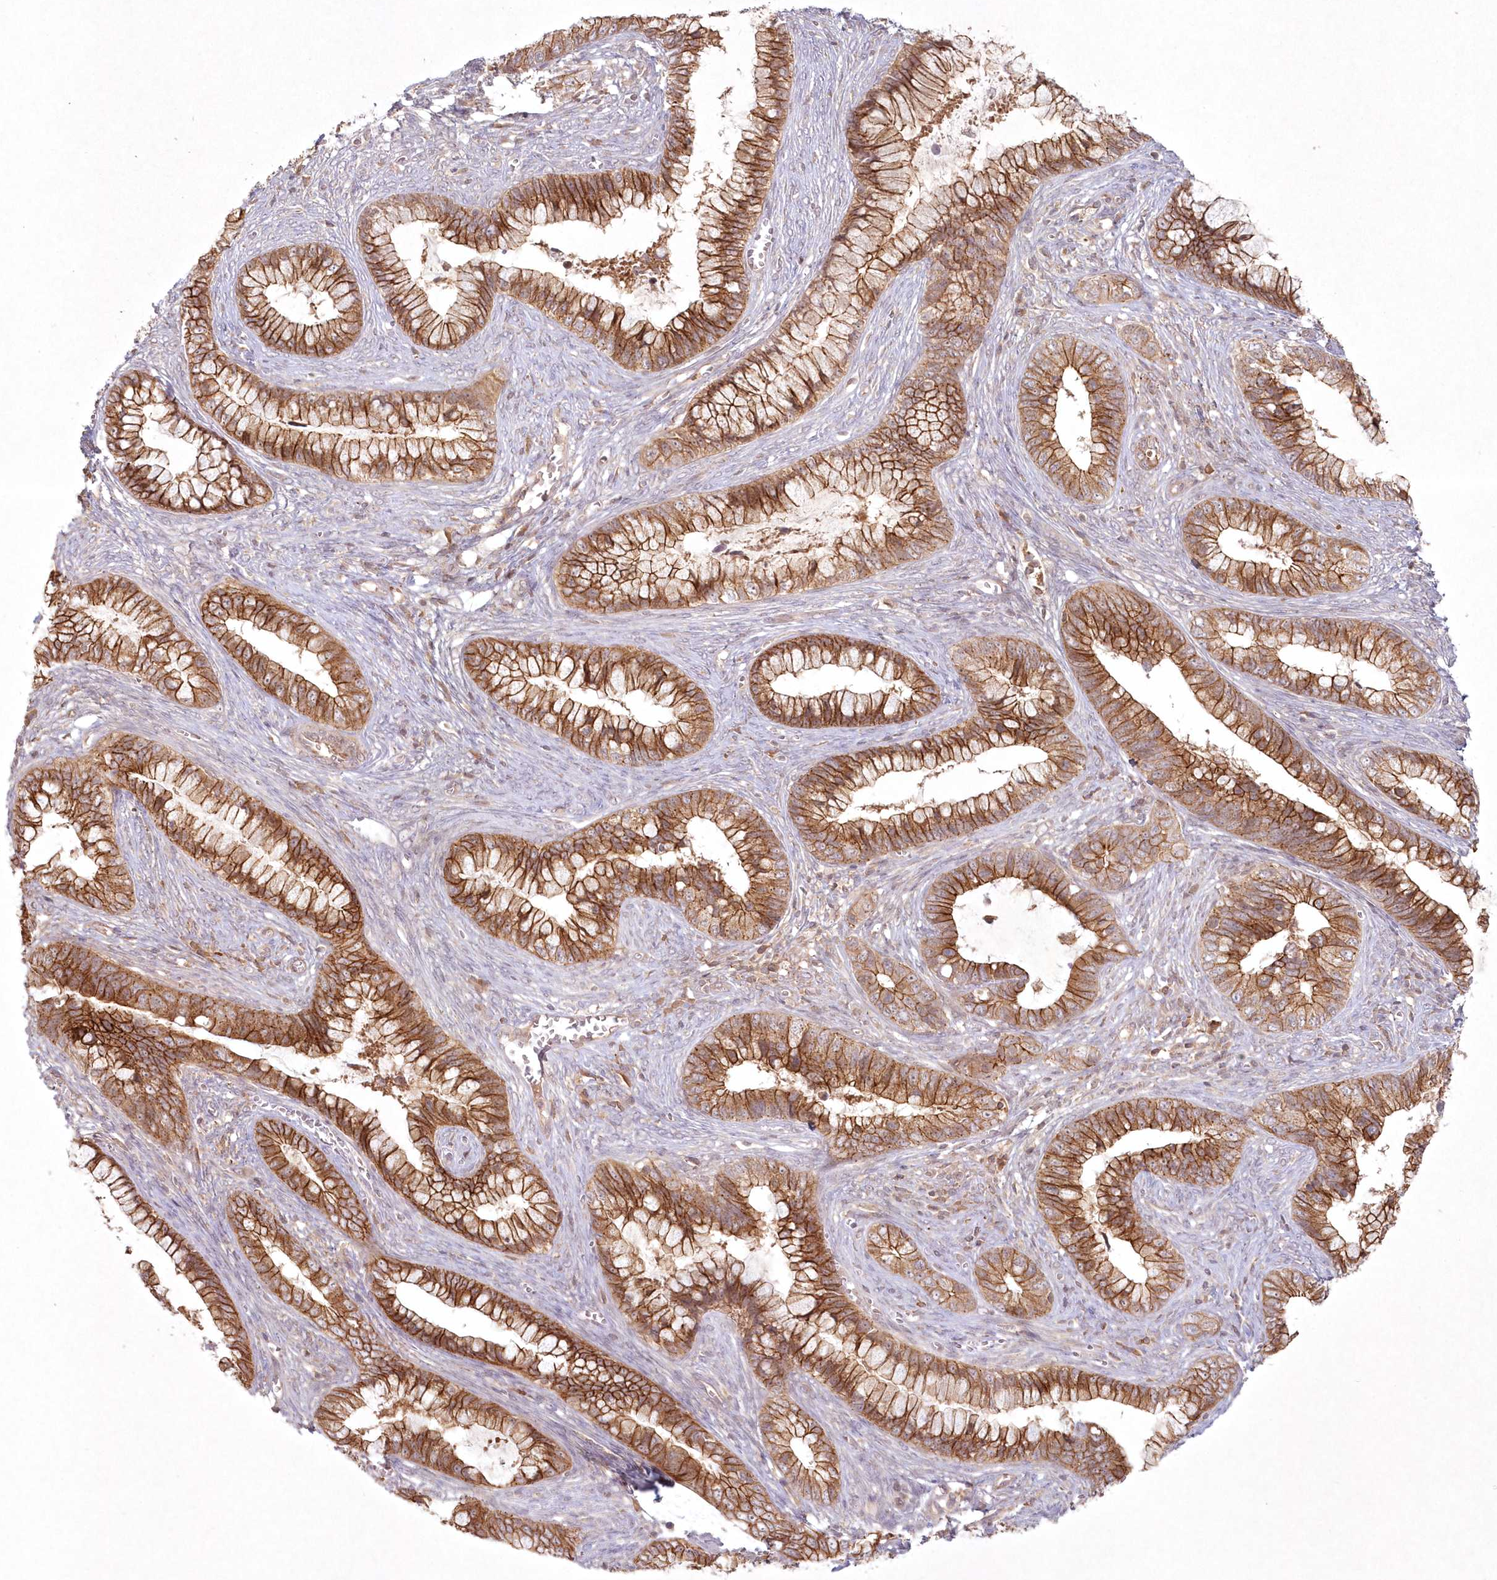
{"staining": {"intensity": "strong", "quantity": ">75%", "location": "cytoplasmic/membranous"}, "tissue": "cervical cancer", "cell_type": "Tumor cells", "image_type": "cancer", "snomed": [{"axis": "morphology", "description": "Adenocarcinoma, NOS"}, {"axis": "topography", "description": "Cervix"}], "caption": "Adenocarcinoma (cervical) stained with DAB IHC displays high levels of strong cytoplasmic/membranous expression in approximately >75% of tumor cells. (DAB (3,3'-diaminobenzidine) = brown stain, brightfield microscopy at high magnification).", "gene": "TOGARAM2", "patient": {"sex": "female", "age": 44}}